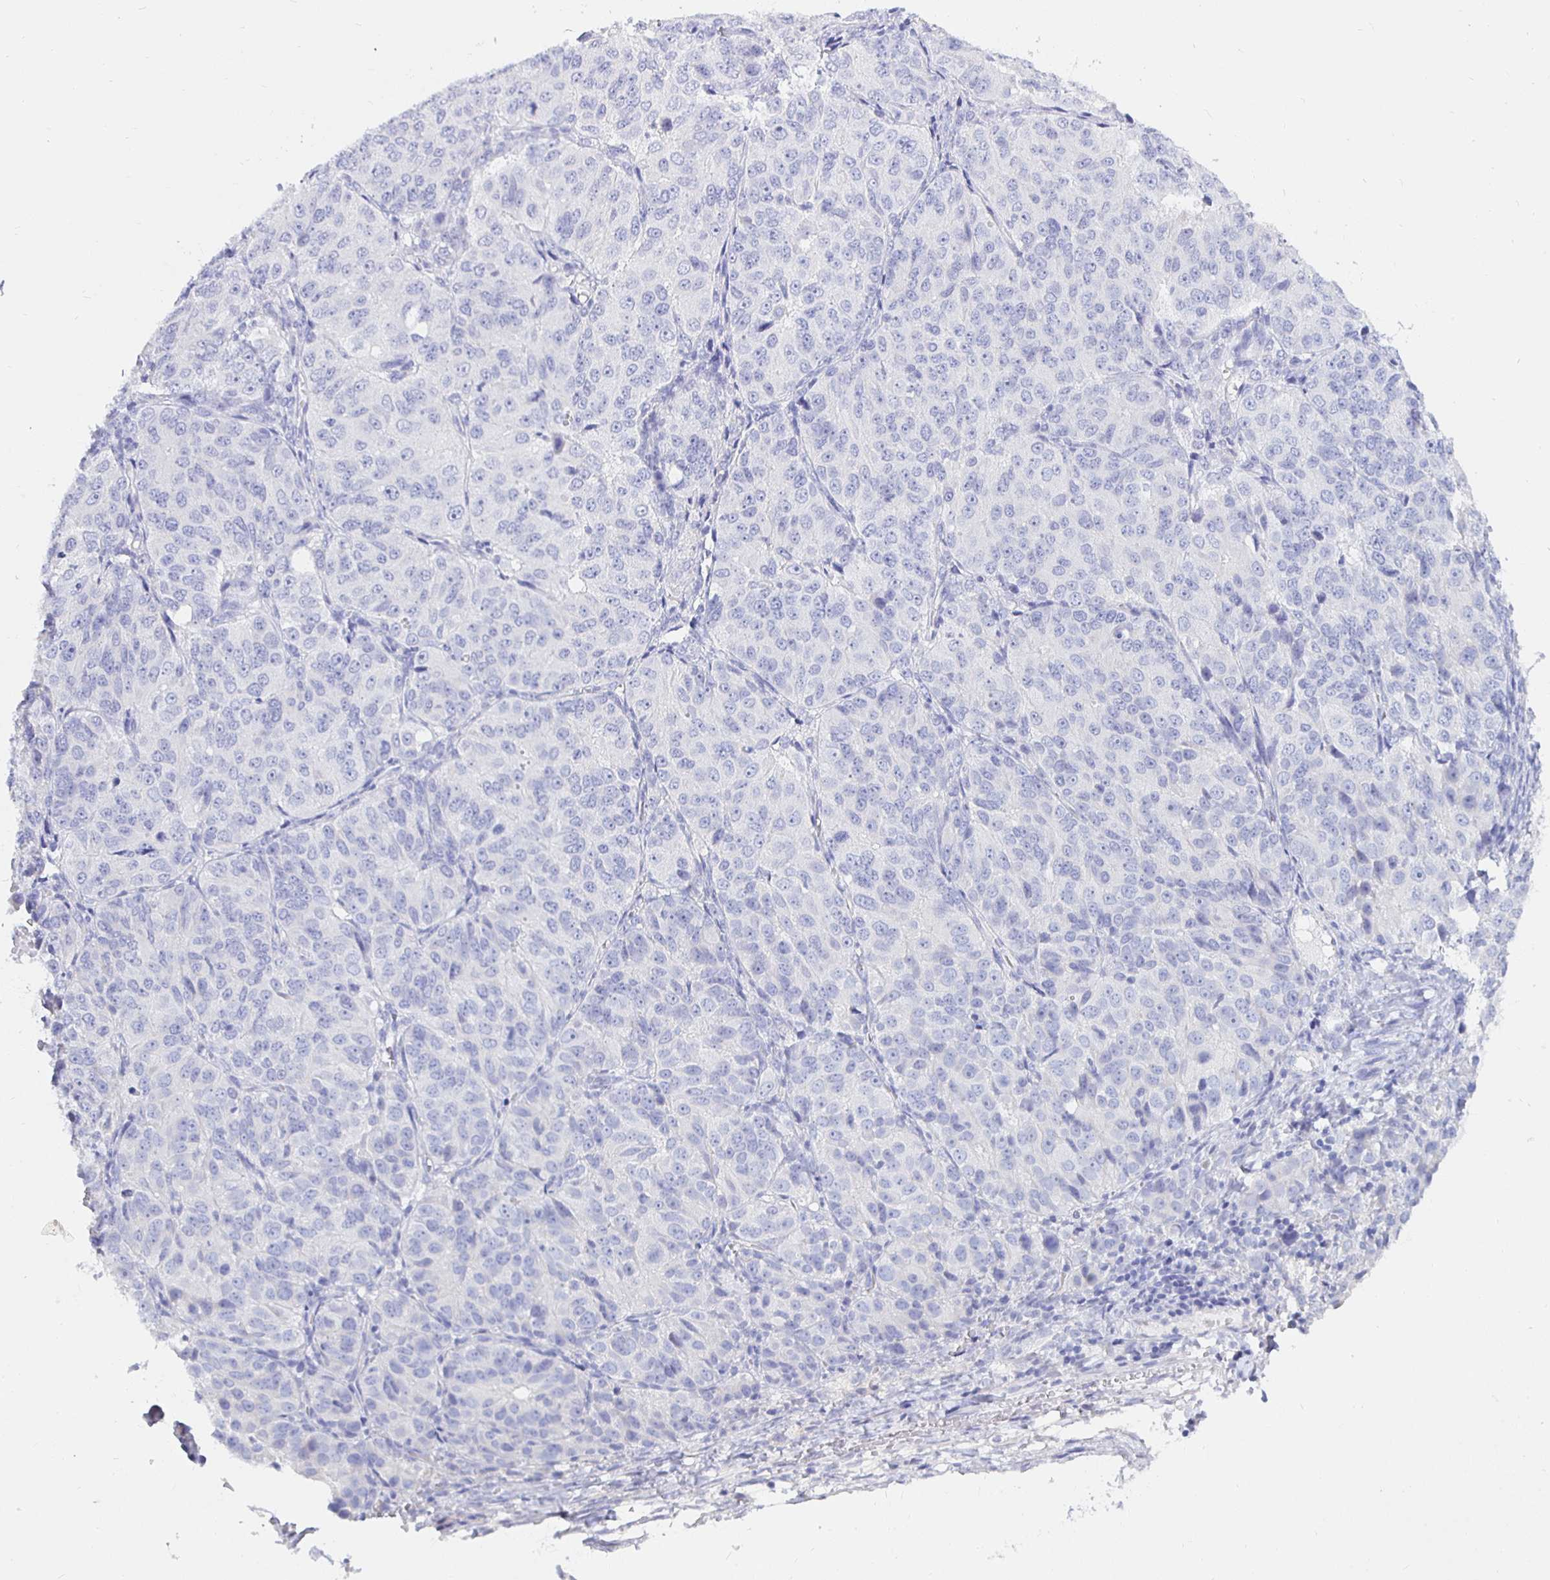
{"staining": {"intensity": "negative", "quantity": "none", "location": "none"}, "tissue": "ovarian cancer", "cell_type": "Tumor cells", "image_type": "cancer", "snomed": [{"axis": "morphology", "description": "Carcinoma, endometroid"}, {"axis": "topography", "description": "Ovary"}], "caption": "This is a image of immunohistochemistry (IHC) staining of ovarian endometroid carcinoma, which shows no positivity in tumor cells. (DAB (3,3'-diaminobenzidine) IHC visualized using brightfield microscopy, high magnification).", "gene": "UMOD", "patient": {"sex": "female", "age": 51}}